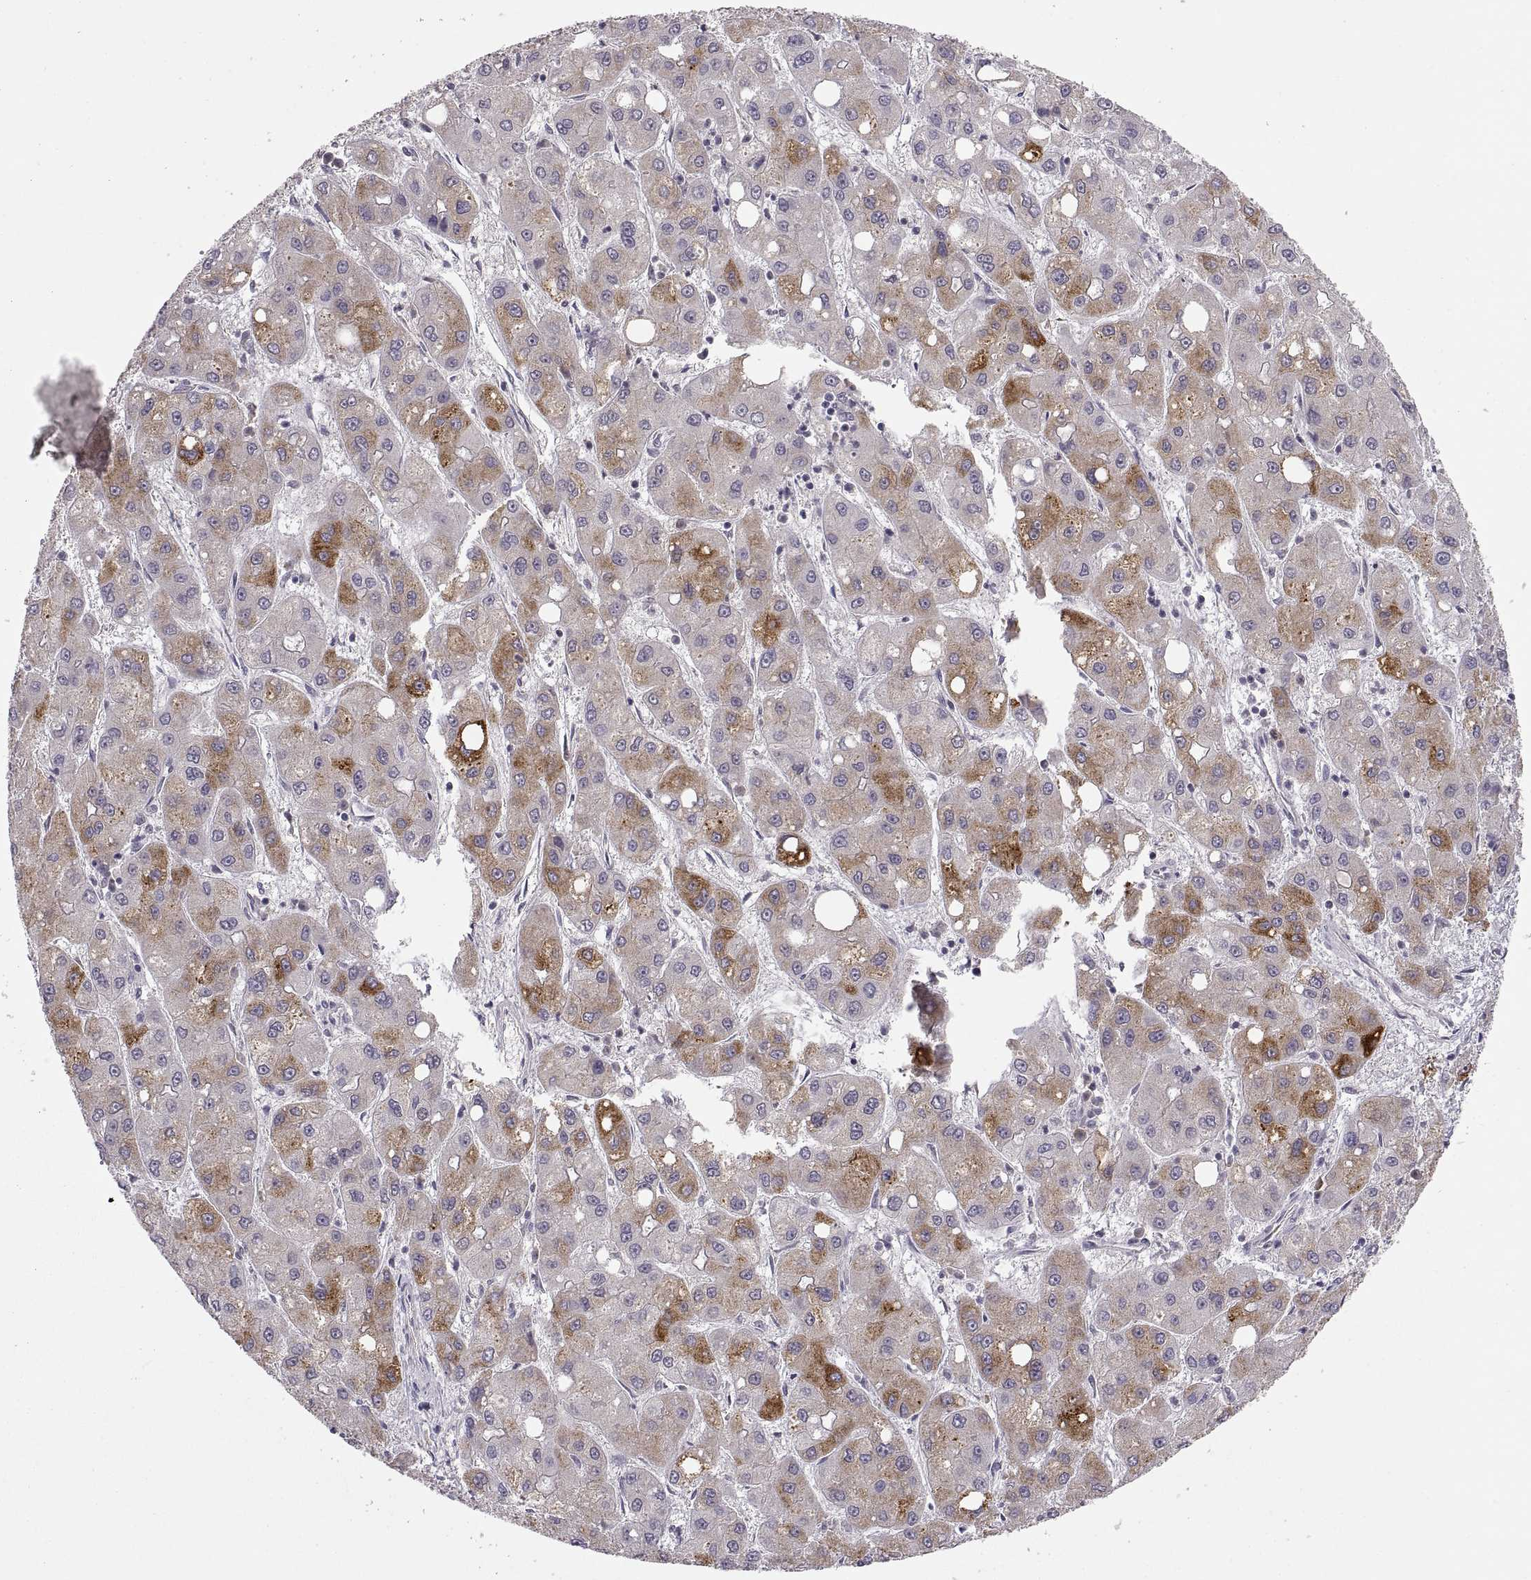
{"staining": {"intensity": "strong", "quantity": "<25%", "location": "cytoplasmic/membranous"}, "tissue": "liver cancer", "cell_type": "Tumor cells", "image_type": "cancer", "snomed": [{"axis": "morphology", "description": "Carcinoma, Hepatocellular, NOS"}, {"axis": "topography", "description": "Liver"}], "caption": "Protein staining of hepatocellular carcinoma (liver) tissue displays strong cytoplasmic/membranous staining in about <25% of tumor cells. The protein is stained brown, and the nuclei are stained in blue (DAB IHC with brightfield microscopy, high magnification).", "gene": "HMGCR", "patient": {"sex": "male", "age": 73}}